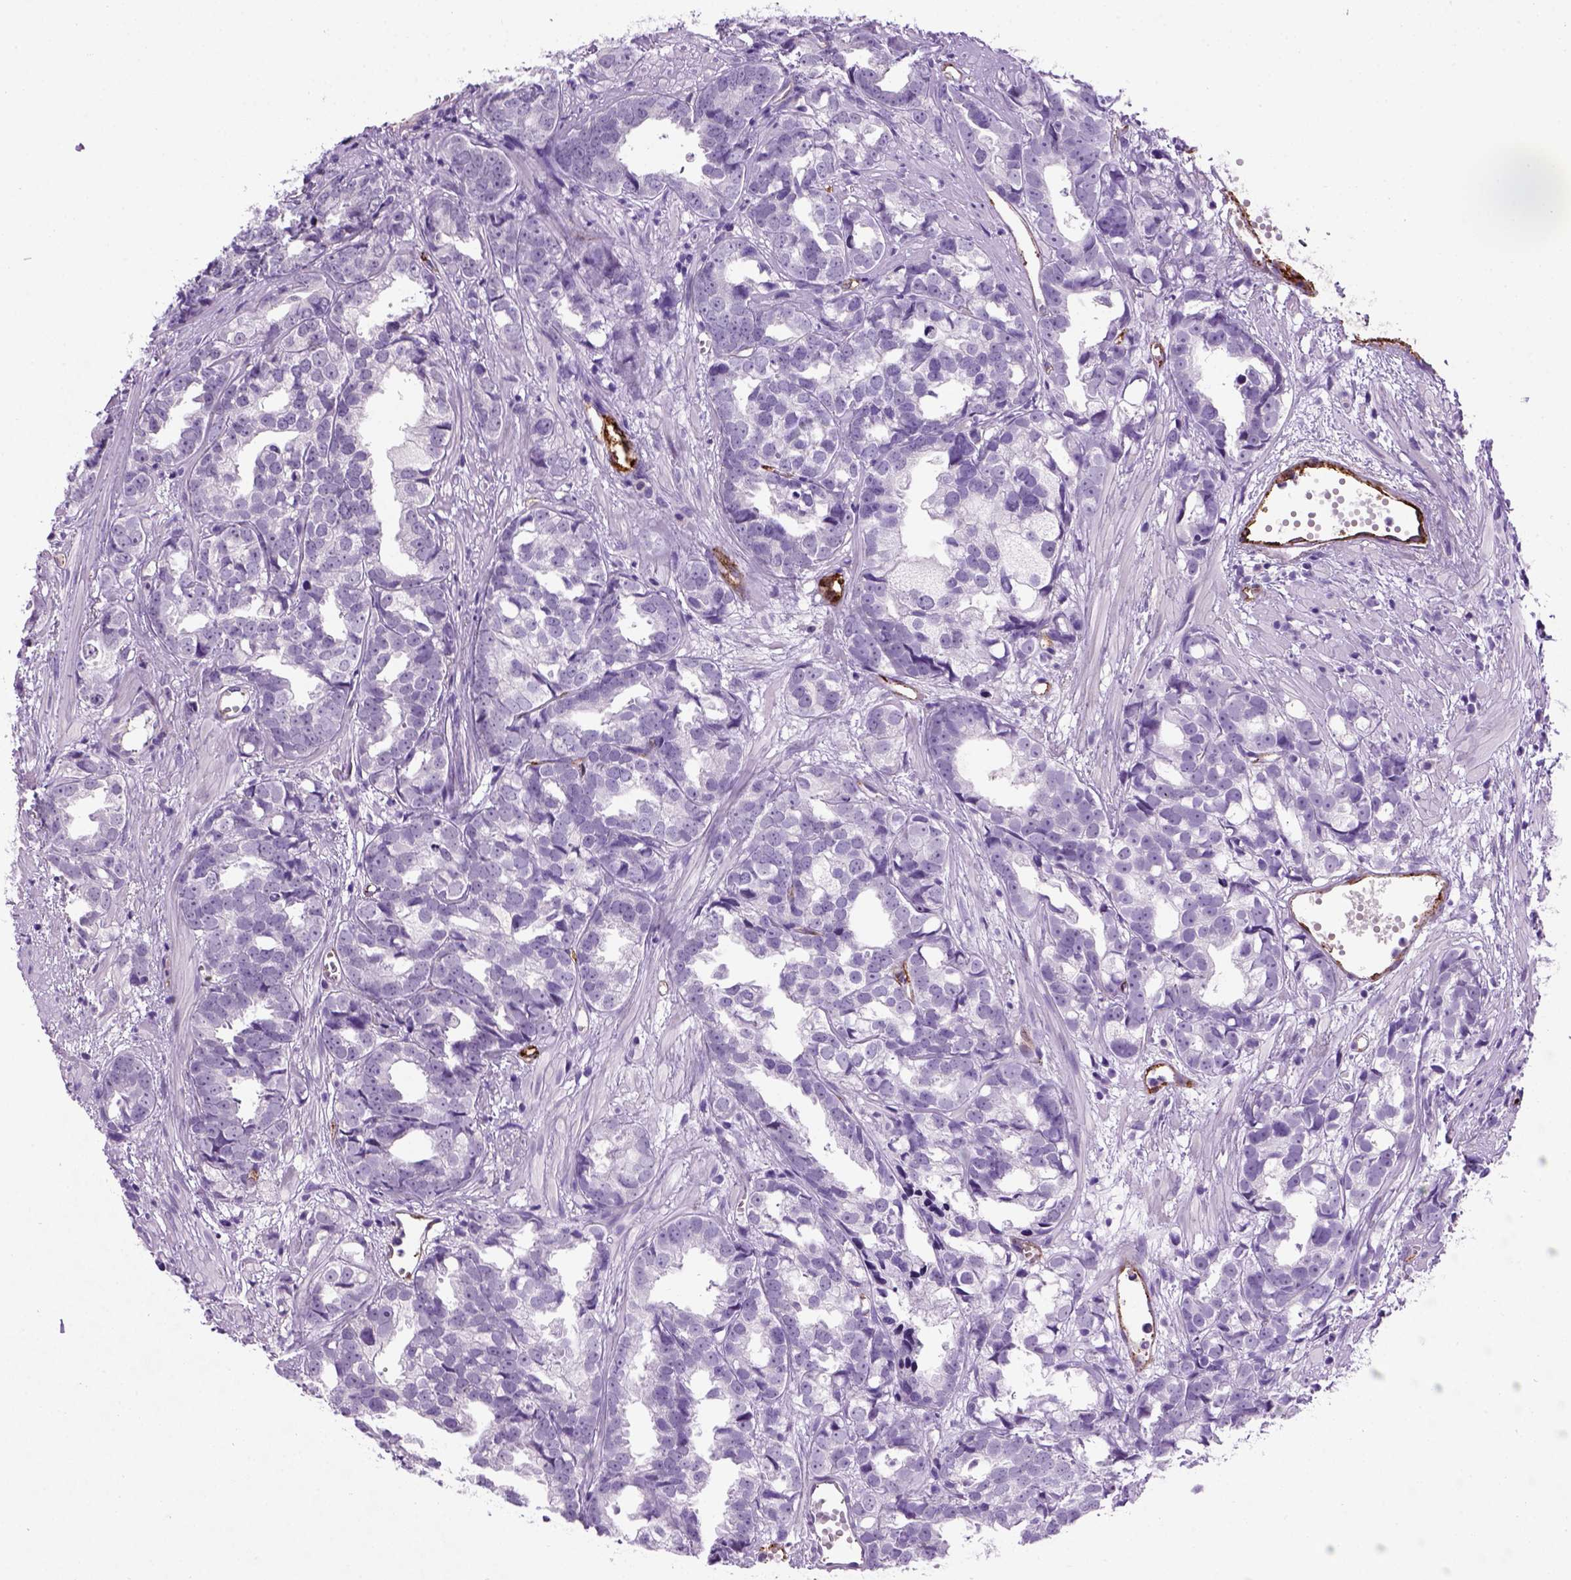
{"staining": {"intensity": "negative", "quantity": "none", "location": "none"}, "tissue": "prostate cancer", "cell_type": "Tumor cells", "image_type": "cancer", "snomed": [{"axis": "morphology", "description": "Adenocarcinoma, High grade"}, {"axis": "topography", "description": "Prostate"}], "caption": "Image shows no protein staining in tumor cells of prostate high-grade adenocarcinoma tissue. Nuclei are stained in blue.", "gene": "VWF", "patient": {"sex": "male", "age": 79}}